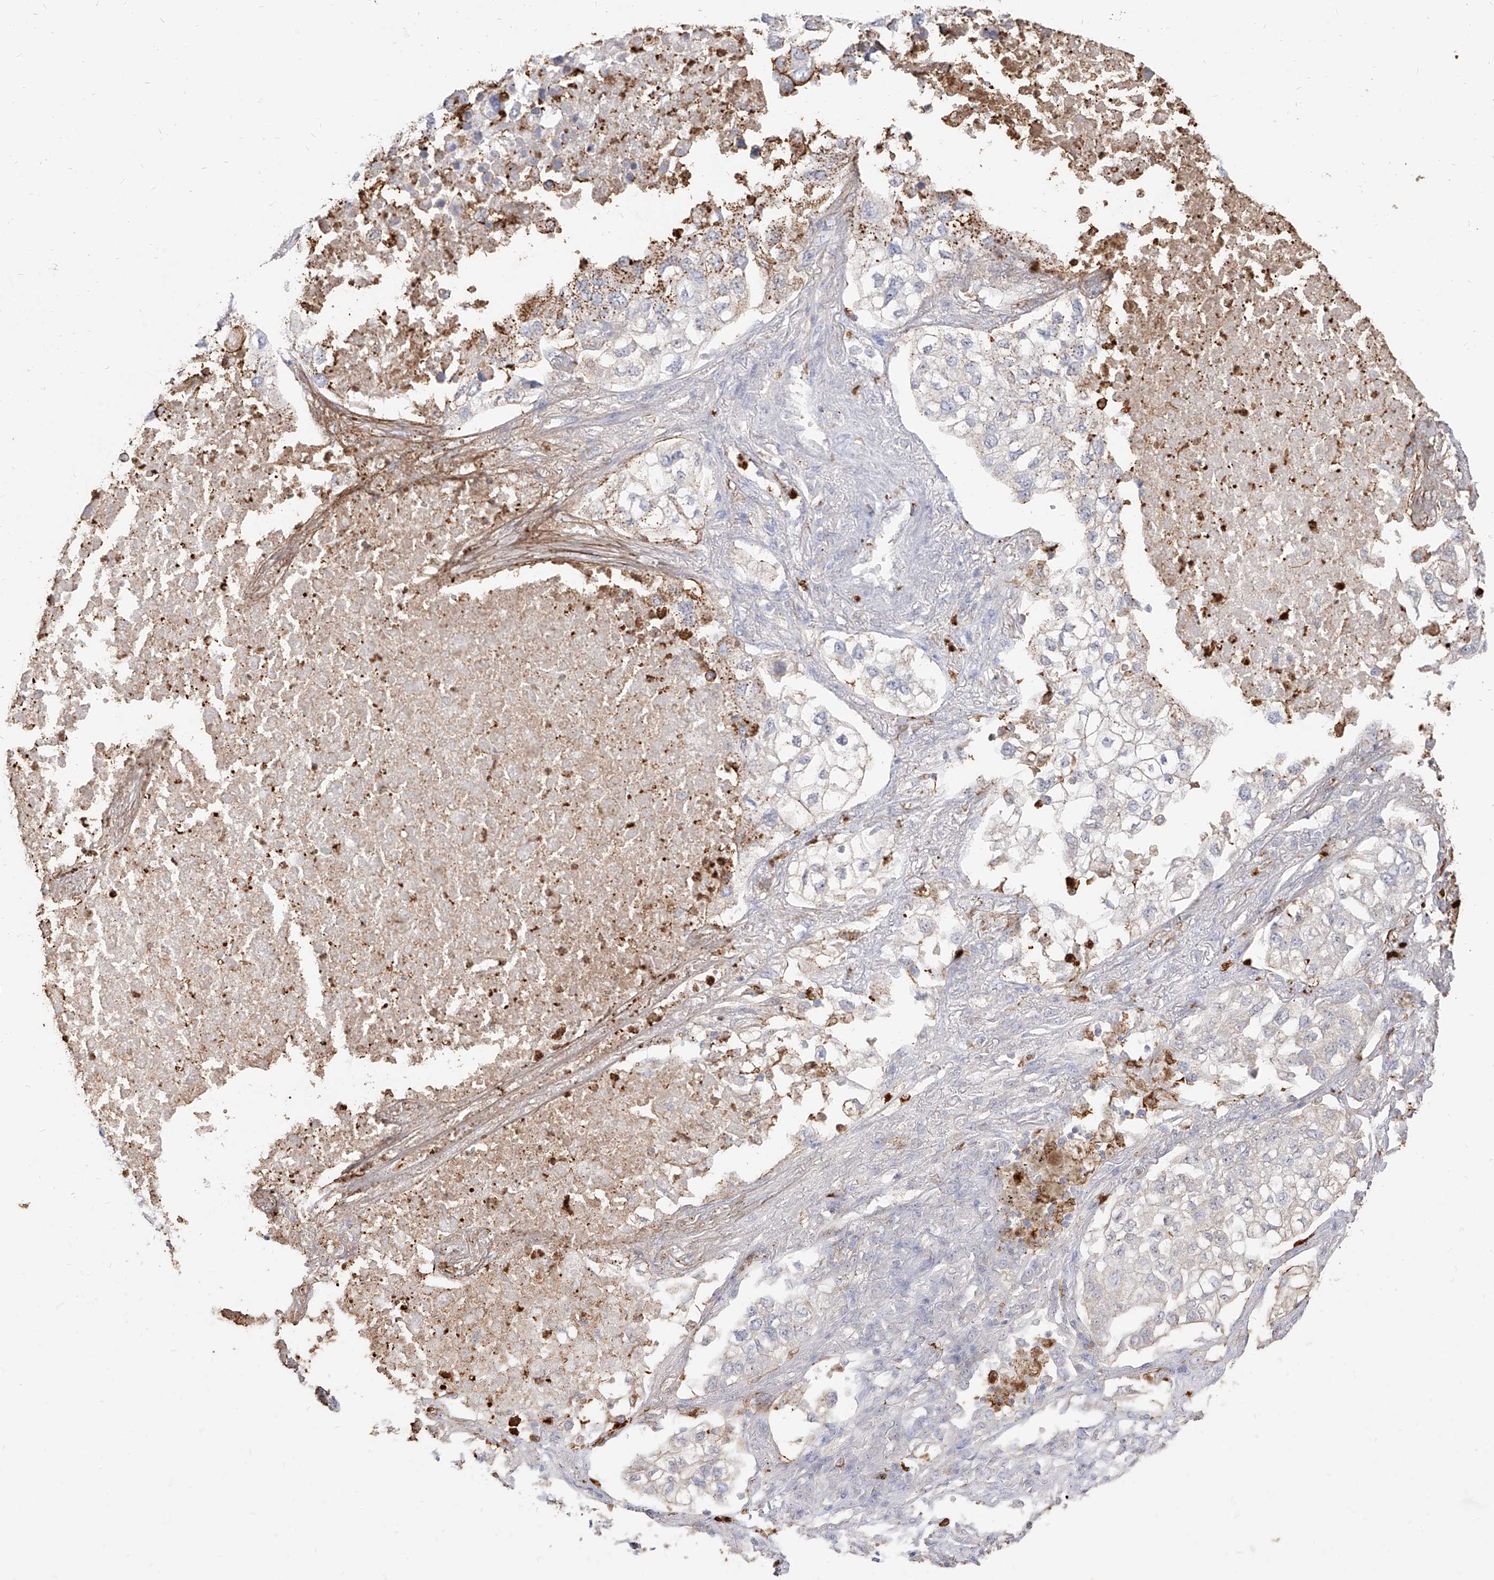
{"staining": {"intensity": "negative", "quantity": "none", "location": "none"}, "tissue": "lung cancer", "cell_type": "Tumor cells", "image_type": "cancer", "snomed": [{"axis": "morphology", "description": "Adenocarcinoma, NOS"}, {"axis": "topography", "description": "Lung"}], "caption": "Immunohistochemistry photomicrograph of neoplastic tissue: lung cancer stained with DAB (3,3'-diaminobenzidine) exhibits no significant protein staining in tumor cells. The staining is performed using DAB brown chromogen with nuclei counter-stained in using hematoxylin.", "gene": "ZNF227", "patient": {"sex": "male", "age": 63}}